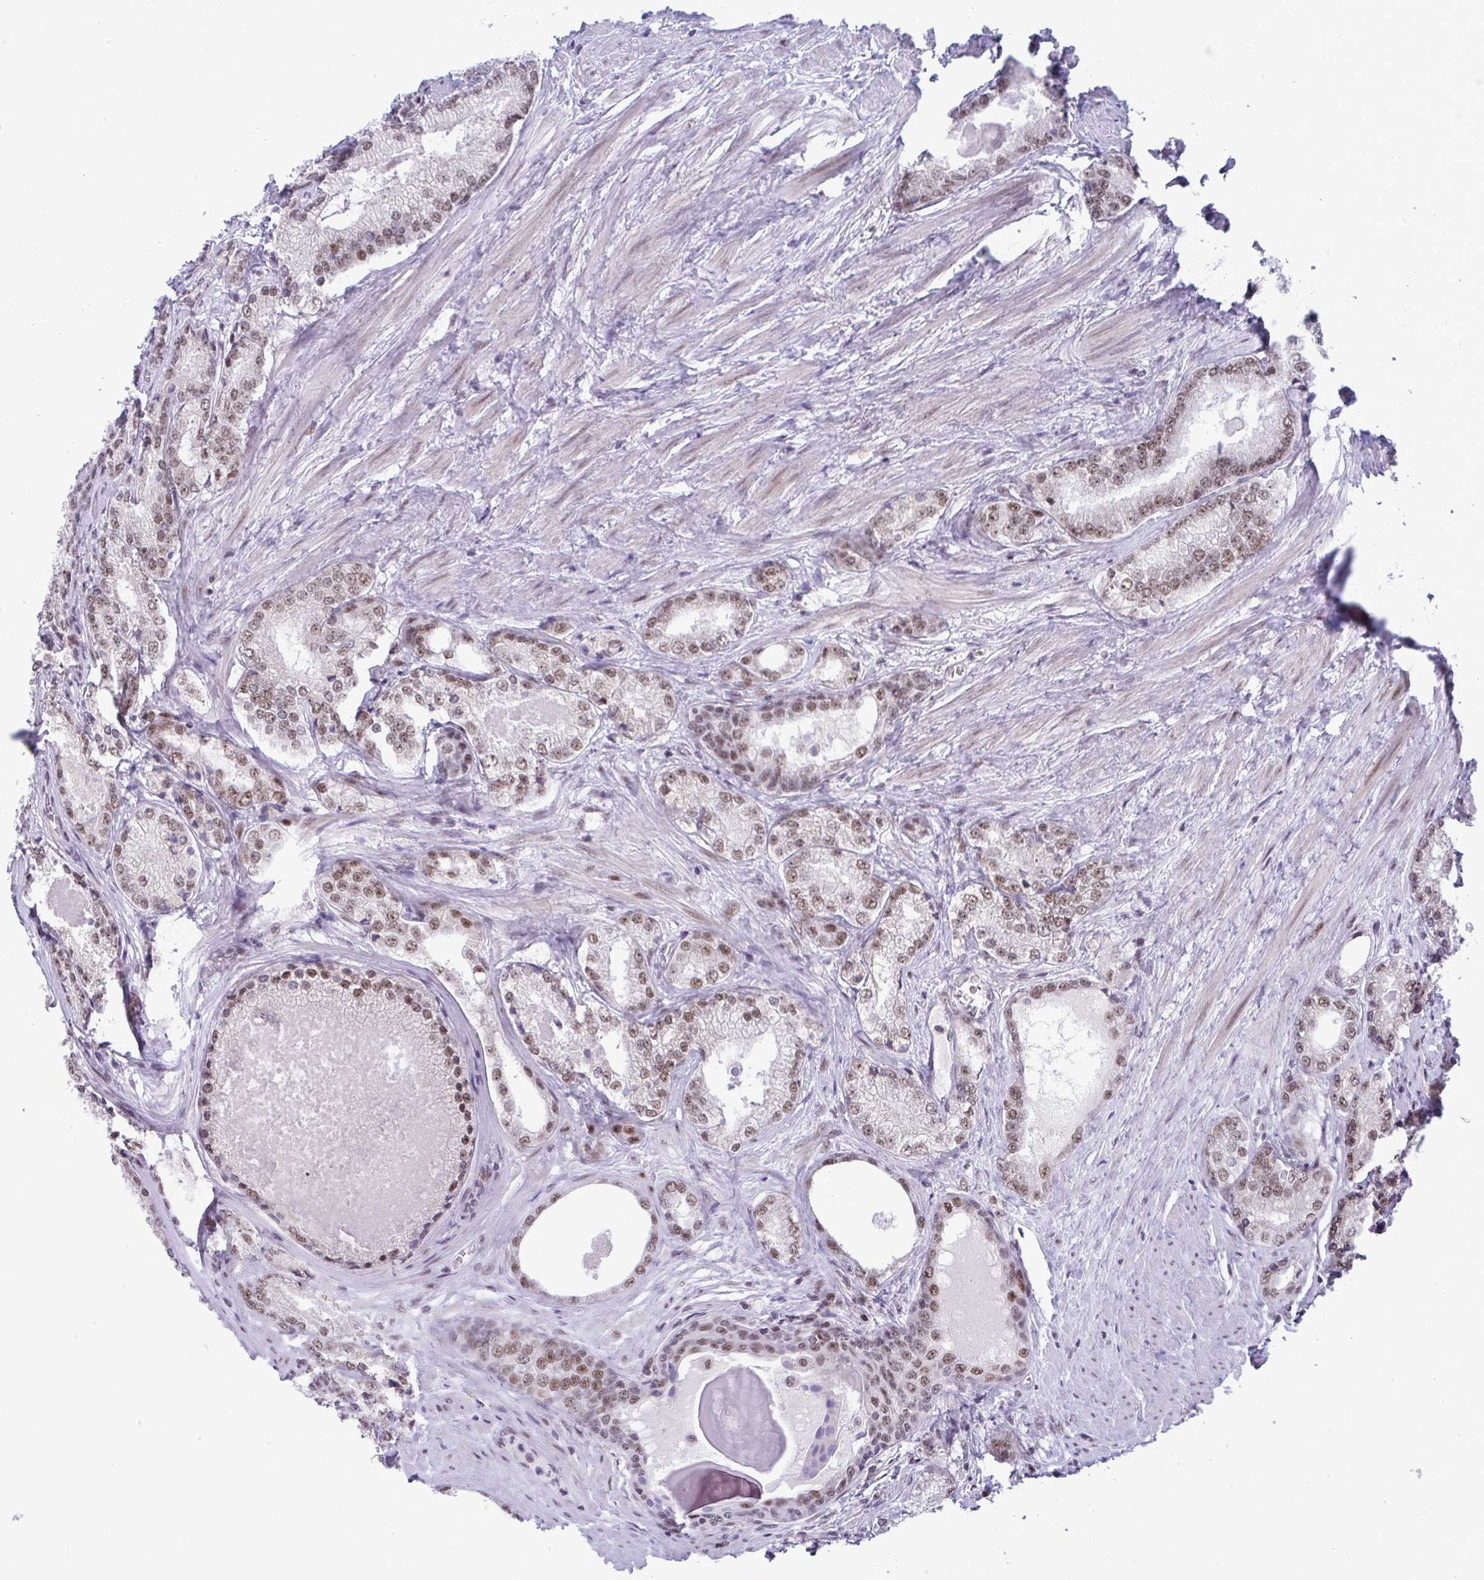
{"staining": {"intensity": "moderate", "quantity": ">75%", "location": "nuclear"}, "tissue": "prostate cancer", "cell_type": "Tumor cells", "image_type": "cancer", "snomed": [{"axis": "morphology", "description": "Adenocarcinoma, NOS"}, {"axis": "morphology", "description": "Adenocarcinoma, Low grade"}, {"axis": "topography", "description": "Prostate"}], "caption": "Protein analysis of prostate adenocarcinoma (low-grade) tissue reveals moderate nuclear staining in about >75% of tumor cells.", "gene": "WBP11", "patient": {"sex": "male", "age": 68}}